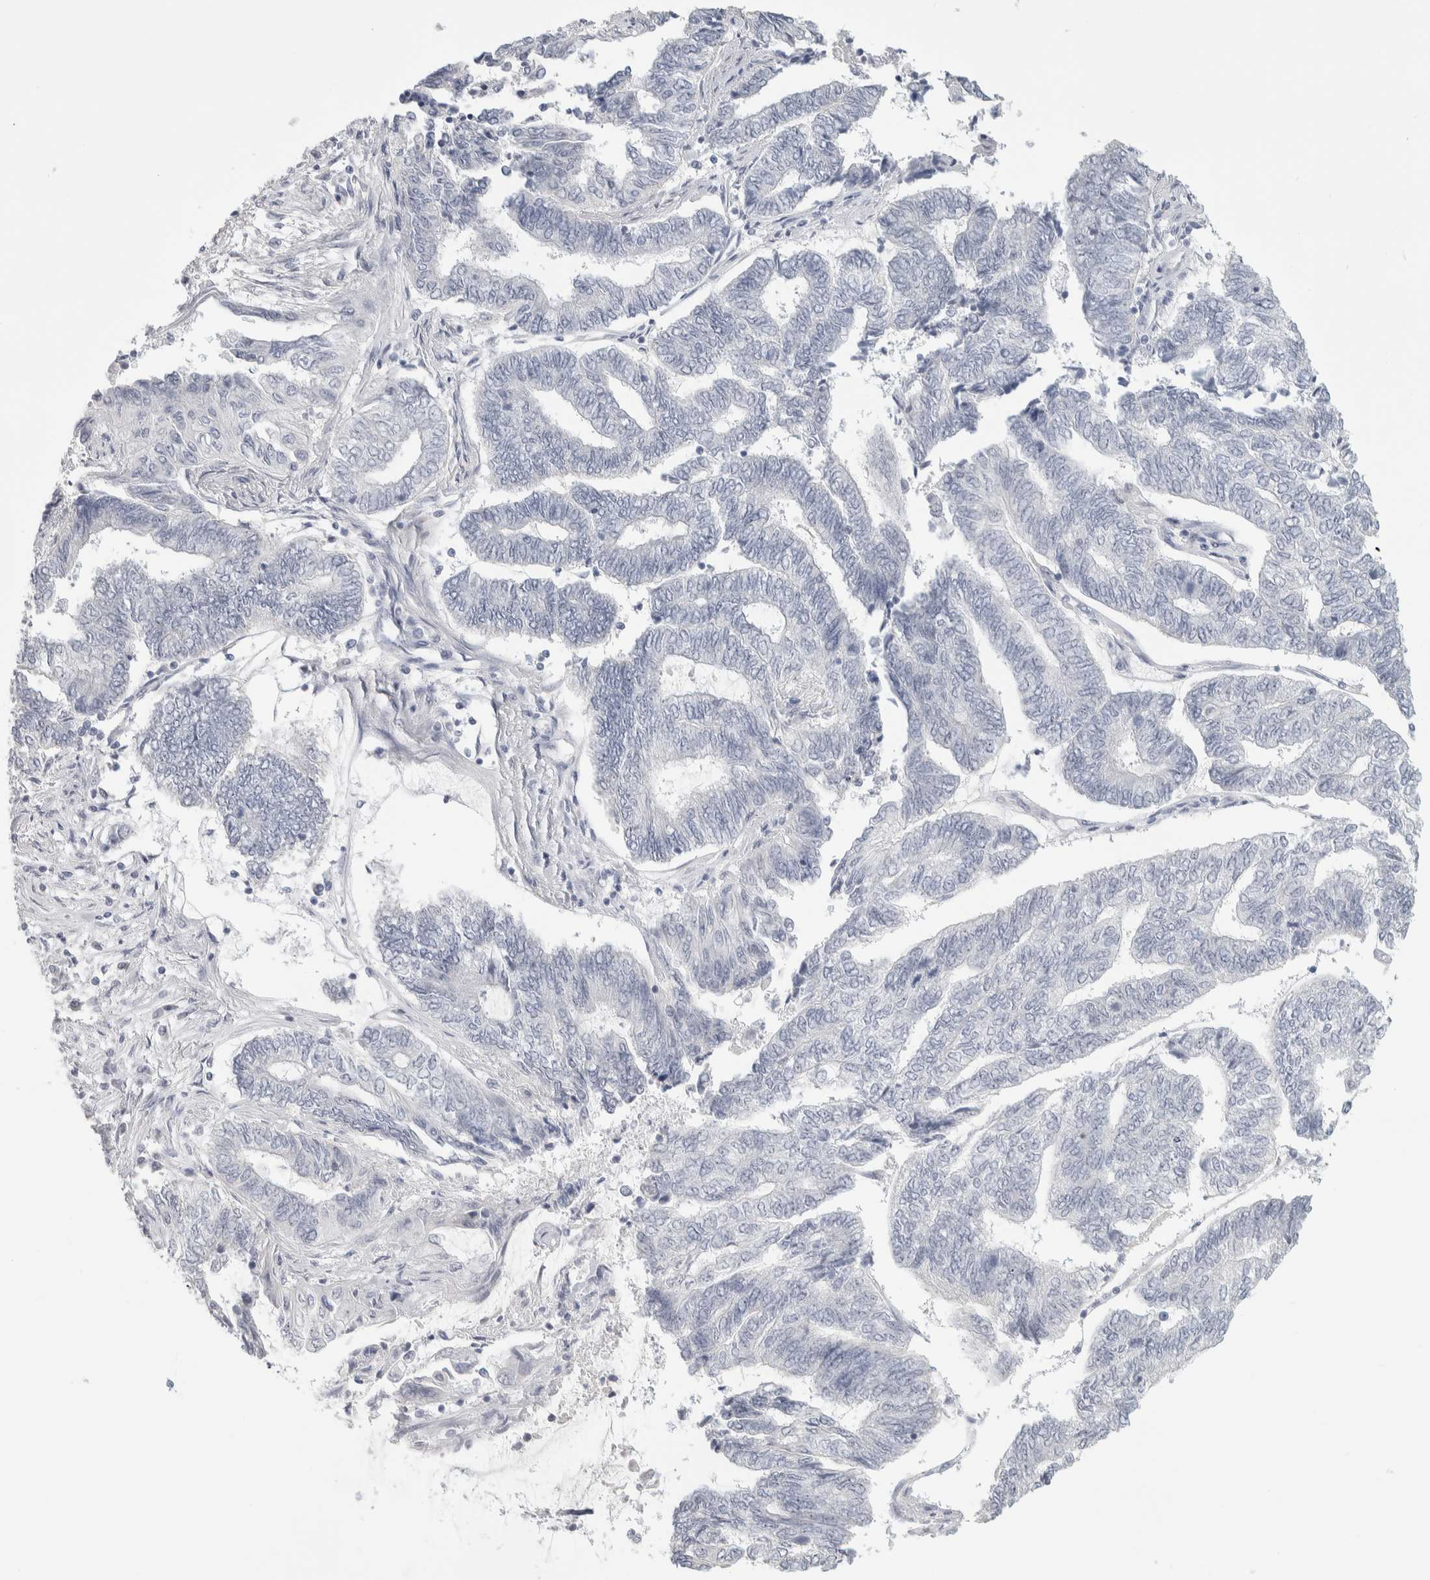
{"staining": {"intensity": "negative", "quantity": "none", "location": "none"}, "tissue": "endometrial cancer", "cell_type": "Tumor cells", "image_type": "cancer", "snomed": [{"axis": "morphology", "description": "Adenocarcinoma, NOS"}, {"axis": "topography", "description": "Uterus"}, {"axis": "topography", "description": "Endometrium"}], "caption": "Human endometrial cancer stained for a protein using immunohistochemistry (IHC) displays no staining in tumor cells.", "gene": "DCXR", "patient": {"sex": "female", "age": 70}}